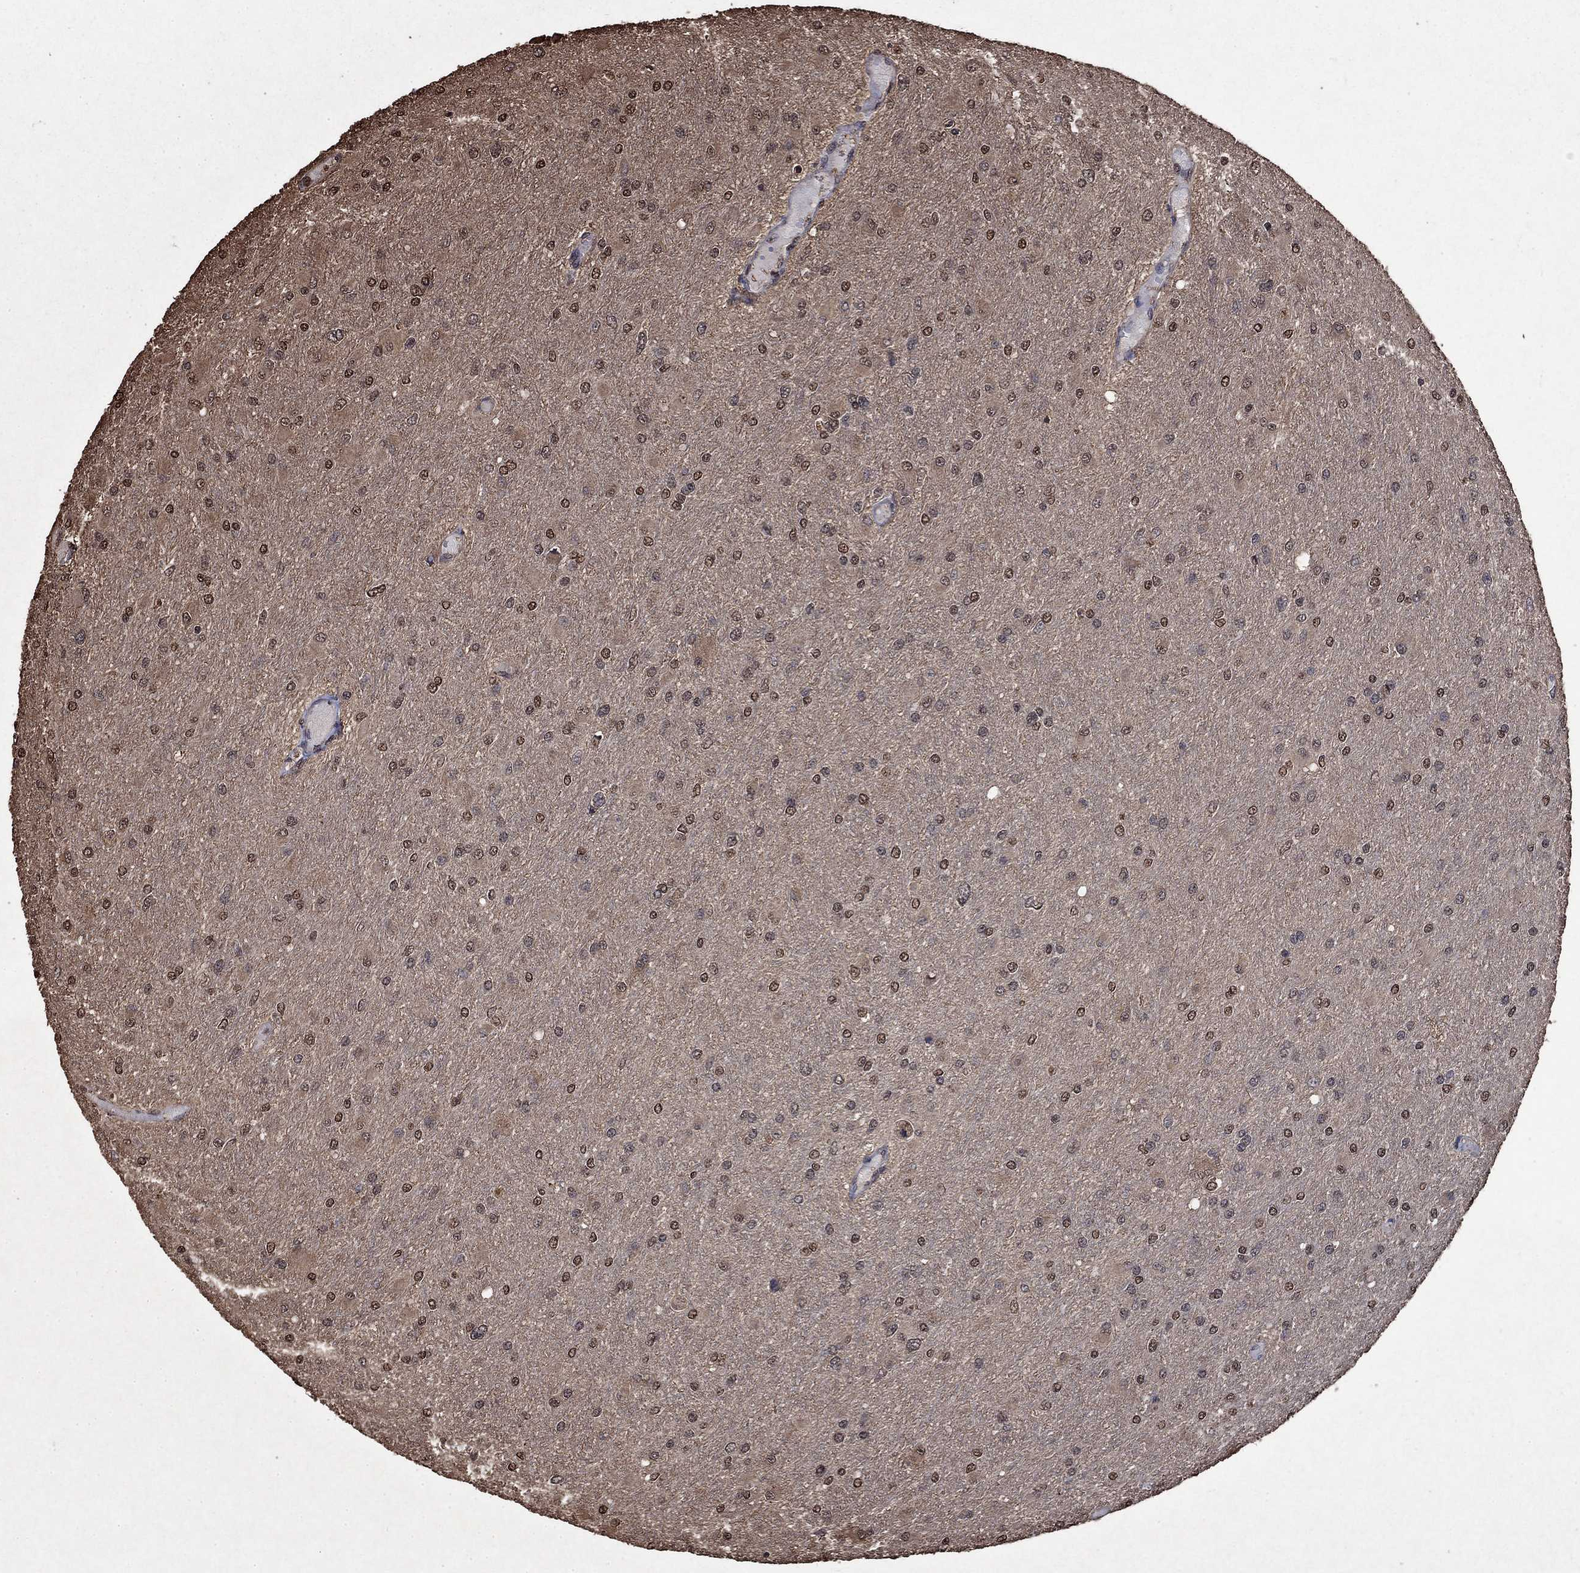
{"staining": {"intensity": "weak", "quantity": "25%-75%", "location": "nuclear"}, "tissue": "glioma", "cell_type": "Tumor cells", "image_type": "cancer", "snomed": [{"axis": "morphology", "description": "Glioma, malignant, High grade"}, {"axis": "topography", "description": "Cerebral cortex"}], "caption": "A brown stain shows weak nuclear expression of a protein in malignant glioma (high-grade) tumor cells.", "gene": "GAPDH", "patient": {"sex": "female", "age": 36}}